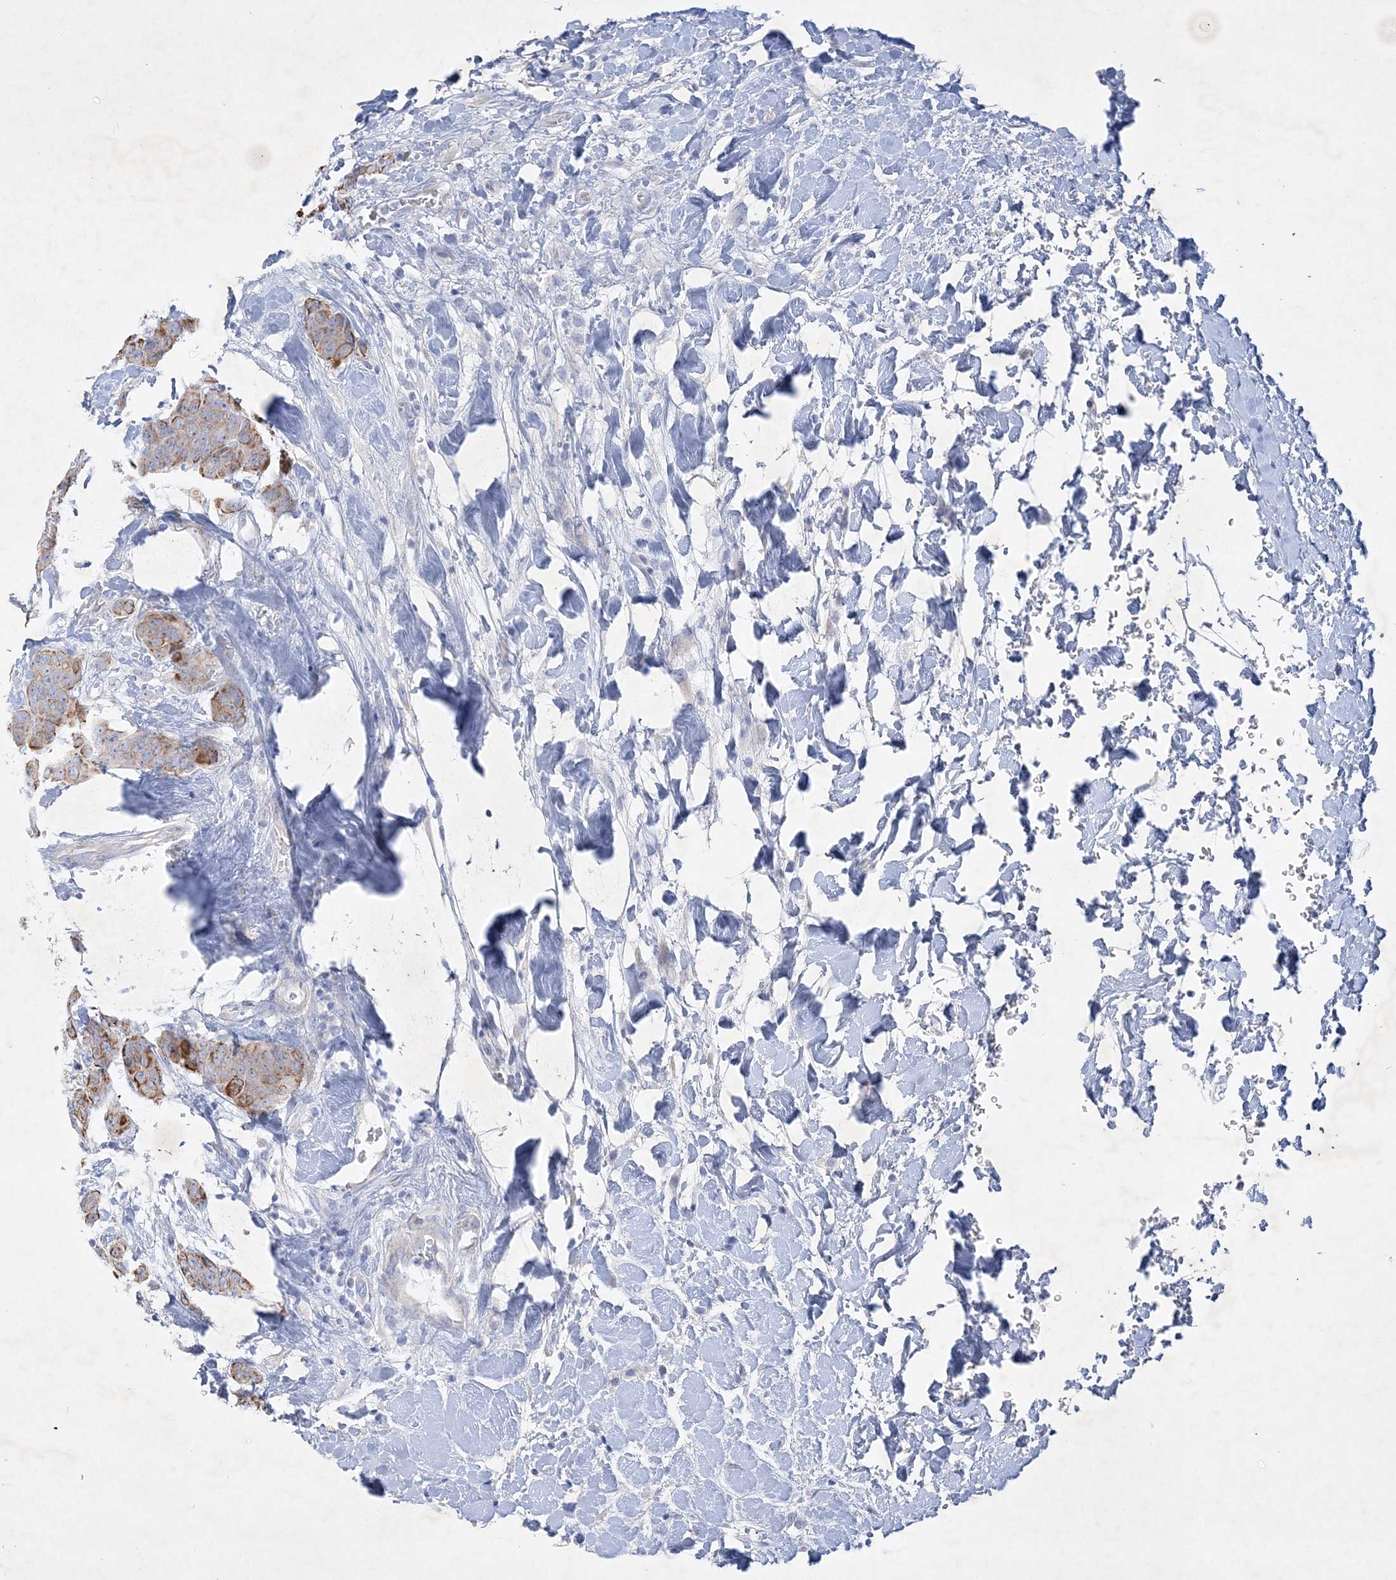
{"staining": {"intensity": "moderate", "quantity": ">75%", "location": "cytoplasmic/membranous"}, "tissue": "breast cancer", "cell_type": "Tumor cells", "image_type": "cancer", "snomed": [{"axis": "morphology", "description": "Duct carcinoma"}, {"axis": "topography", "description": "Breast"}], "caption": "DAB (3,3'-diaminobenzidine) immunohistochemical staining of human breast cancer exhibits moderate cytoplasmic/membranous protein staining in about >75% of tumor cells.", "gene": "FARSB", "patient": {"sex": "female", "age": 40}}